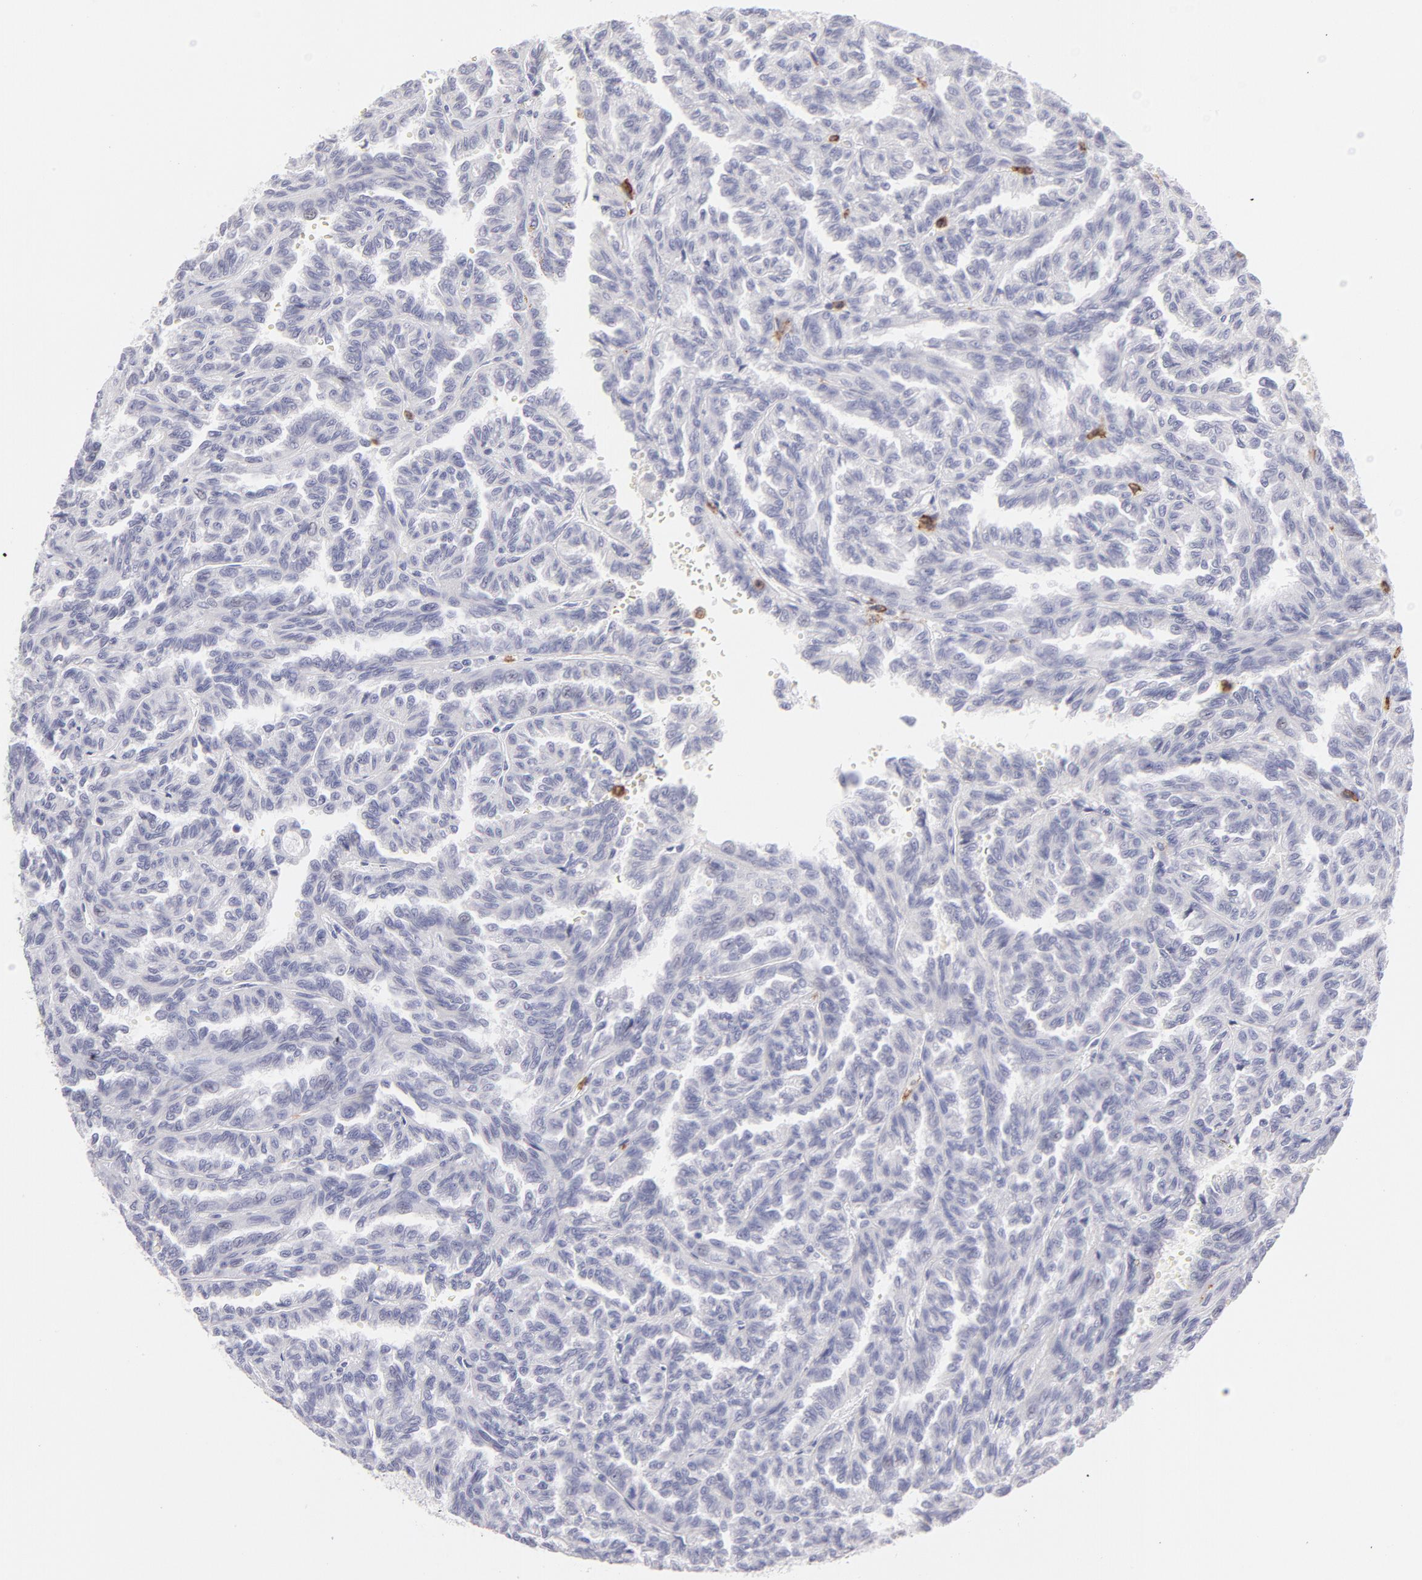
{"staining": {"intensity": "negative", "quantity": "none", "location": "none"}, "tissue": "renal cancer", "cell_type": "Tumor cells", "image_type": "cancer", "snomed": [{"axis": "morphology", "description": "Inflammation, NOS"}, {"axis": "morphology", "description": "Adenocarcinoma, NOS"}, {"axis": "topography", "description": "Kidney"}], "caption": "Immunohistochemistry micrograph of human renal cancer stained for a protein (brown), which reveals no staining in tumor cells. The staining was performed using DAB to visualize the protein expression in brown, while the nuclei were stained in blue with hematoxylin (Magnification: 20x).", "gene": "LTB4R", "patient": {"sex": "male", "age": 68}}